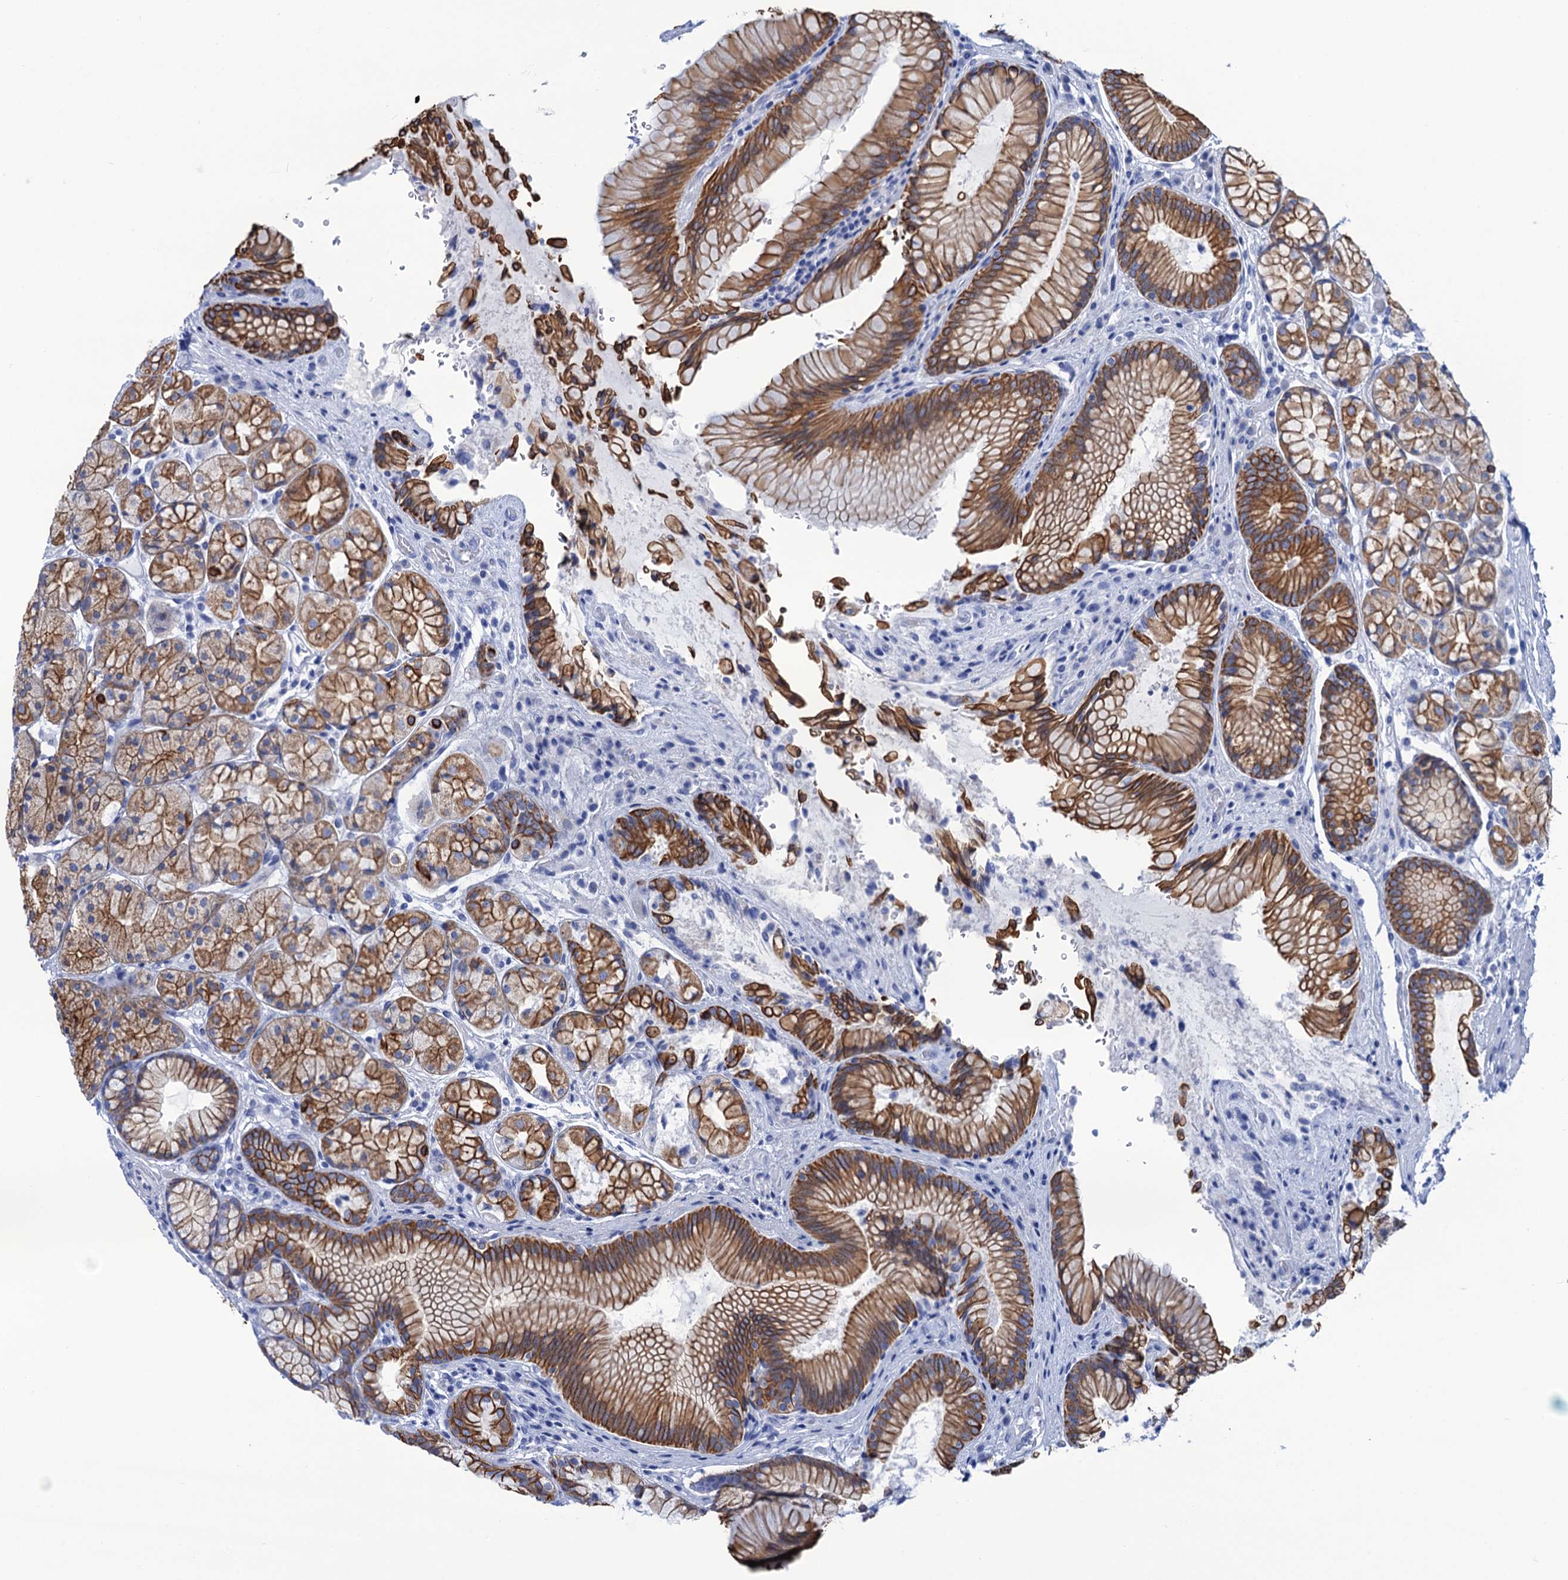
{"staining": {"intensity": "strong", "quantity": "25%-75%", "location": "cytoplasmic/membranous"}, "tissue": "stomach", "cell_type": "Glandular cells", "image_type": "normal", "snomed": [{"axis": "morphology", "description": "Normal tissue, NOS"}, {"axis": "topography", "description": "Stomach"}], "caption": "A micrograph showing strong cytoplasmic/membranous expression in approximately 25%-75% of glandular cells in benign stomach, as visualized by brown immunohistochemical staining.", "gene": "RAB3IP", "patient": {"sex": "male", "age": 63}}